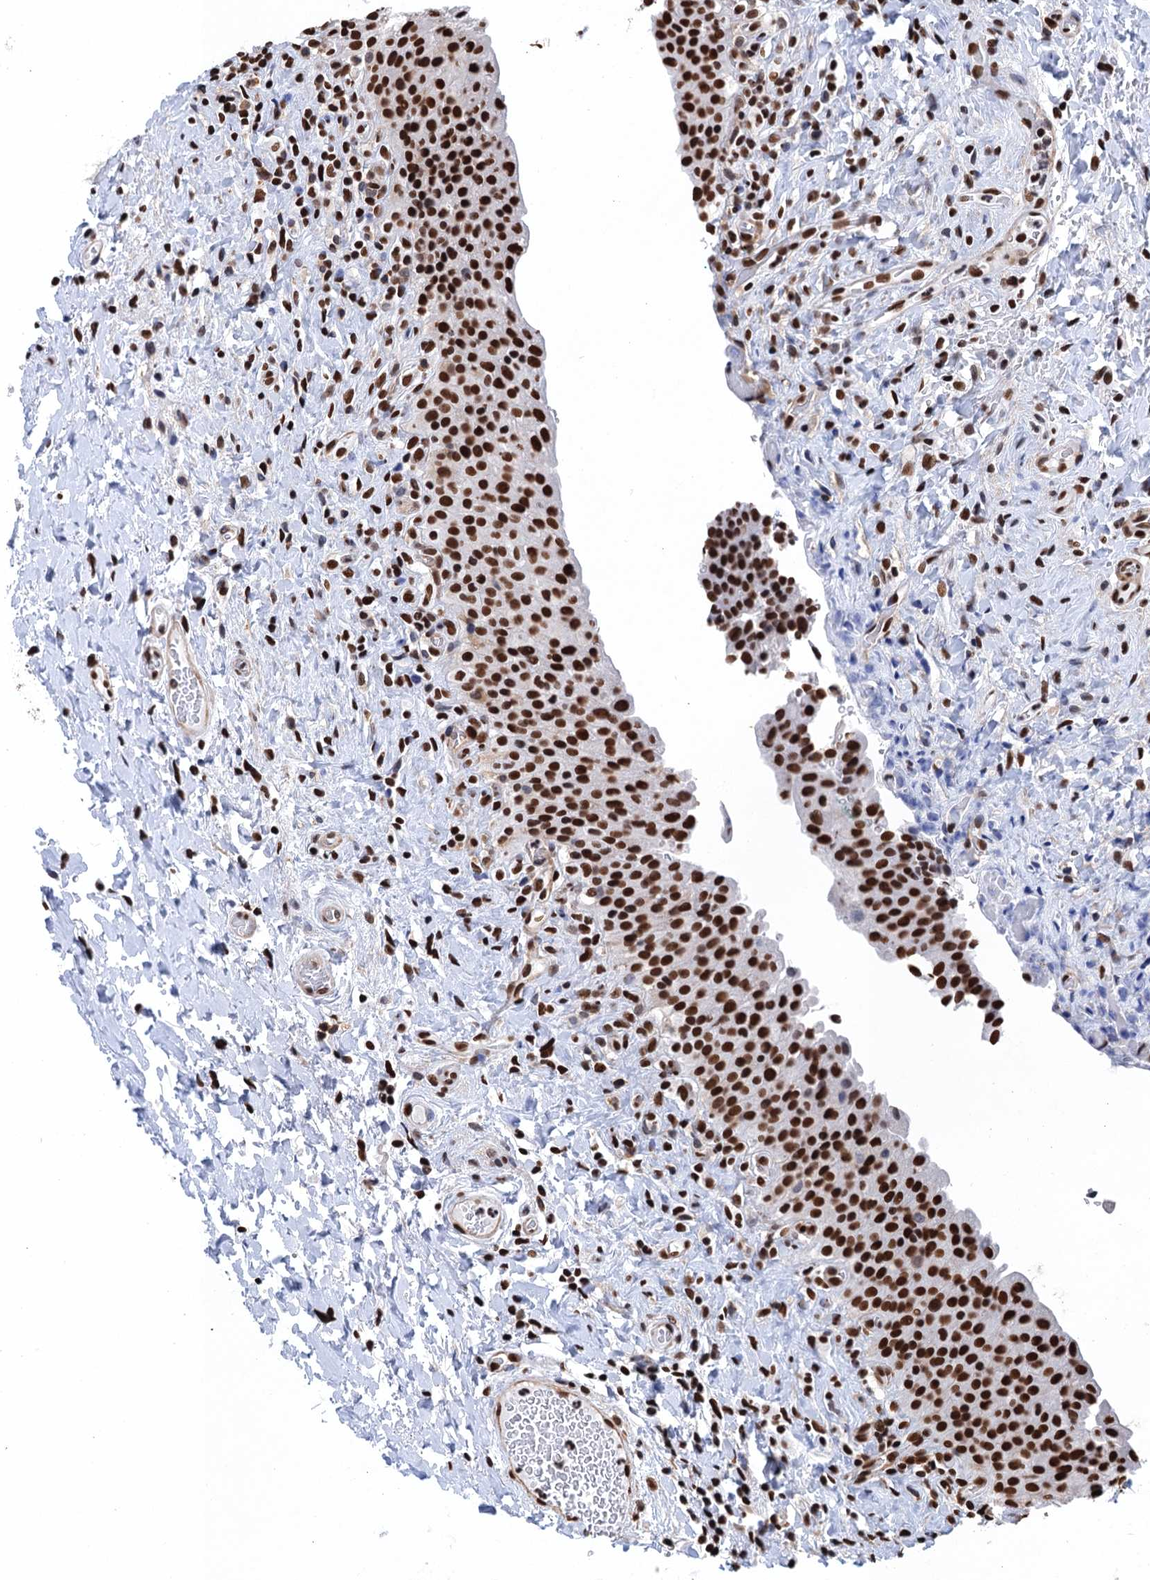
{"staining": {"intensity": "strong", "quantity": ">75%", "location": "nuclear"}, "tissue": "urinary bladder", "cell_type": "Urothelial cells", "image_type": "normal", "snomed": [{"axis": "morphology", "description": "Normal tissue, NOS"}, {"axis": "morphology", "description": "Inflammation, NOS"}, {"axis": "topography", "description": "Urinary bladder"}], "caption": "Immunohistochemistry (IHC) micrograph of benign urinary bladder stained for a protein (brown), which demonstrates high levels of strong nuclear expression in approximately >75% of urothelial cells.", "gene": "UBA2", "patient": {"sex": "male", "age": 64}}